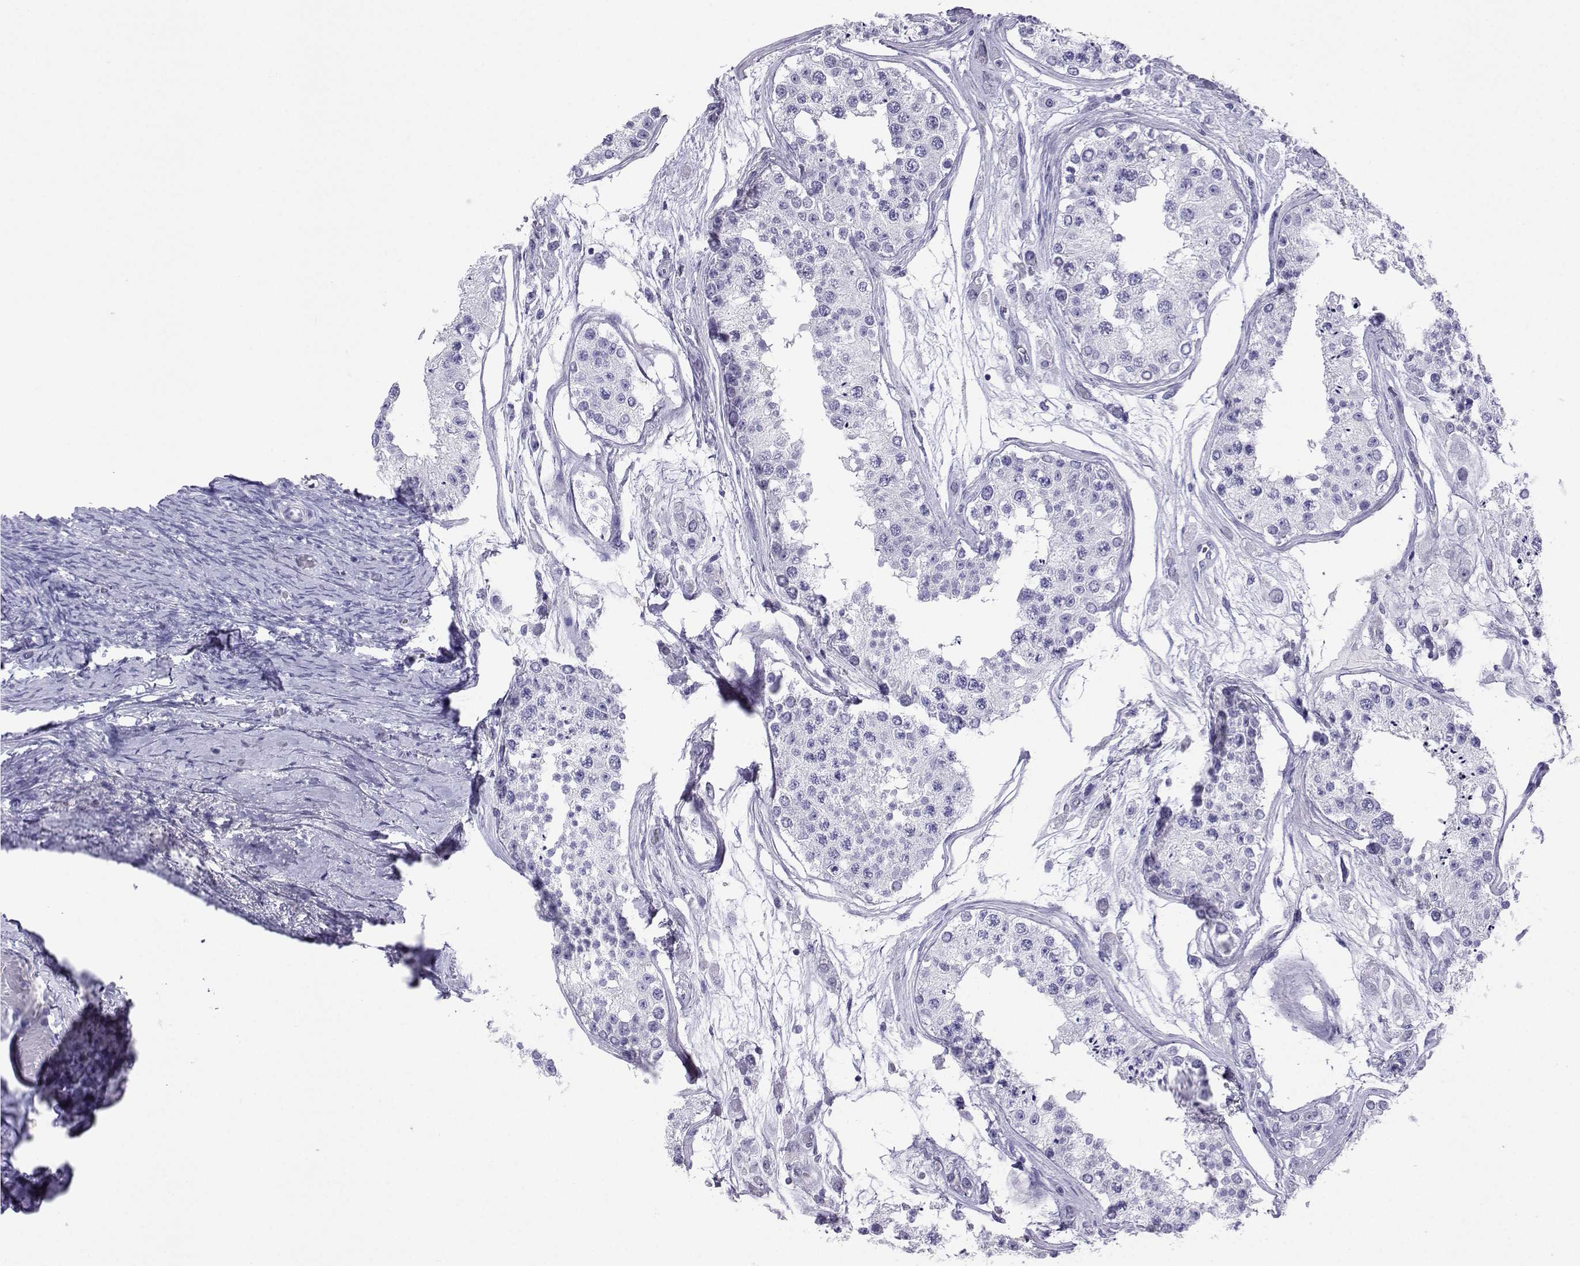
{"staining": {"intensity": "negative", "quantity": "none", "location": "none"}, "tissue": "testis", "cell_type": "Cells in seminiferous ducts", "image_type": "normal", "snomed": [{"axis": "morphology", "description": "Normal tissue, NOS"}, {"axis": "topography", "description": "Testis"}], "caption": "This is an immunohistochemistry (IHC) histopathology image of normal testis. There is no positivity in cells in seminiferous ducts.", "gene": "LORICRIN", "patient": {"sex": "male", "age": 25}}